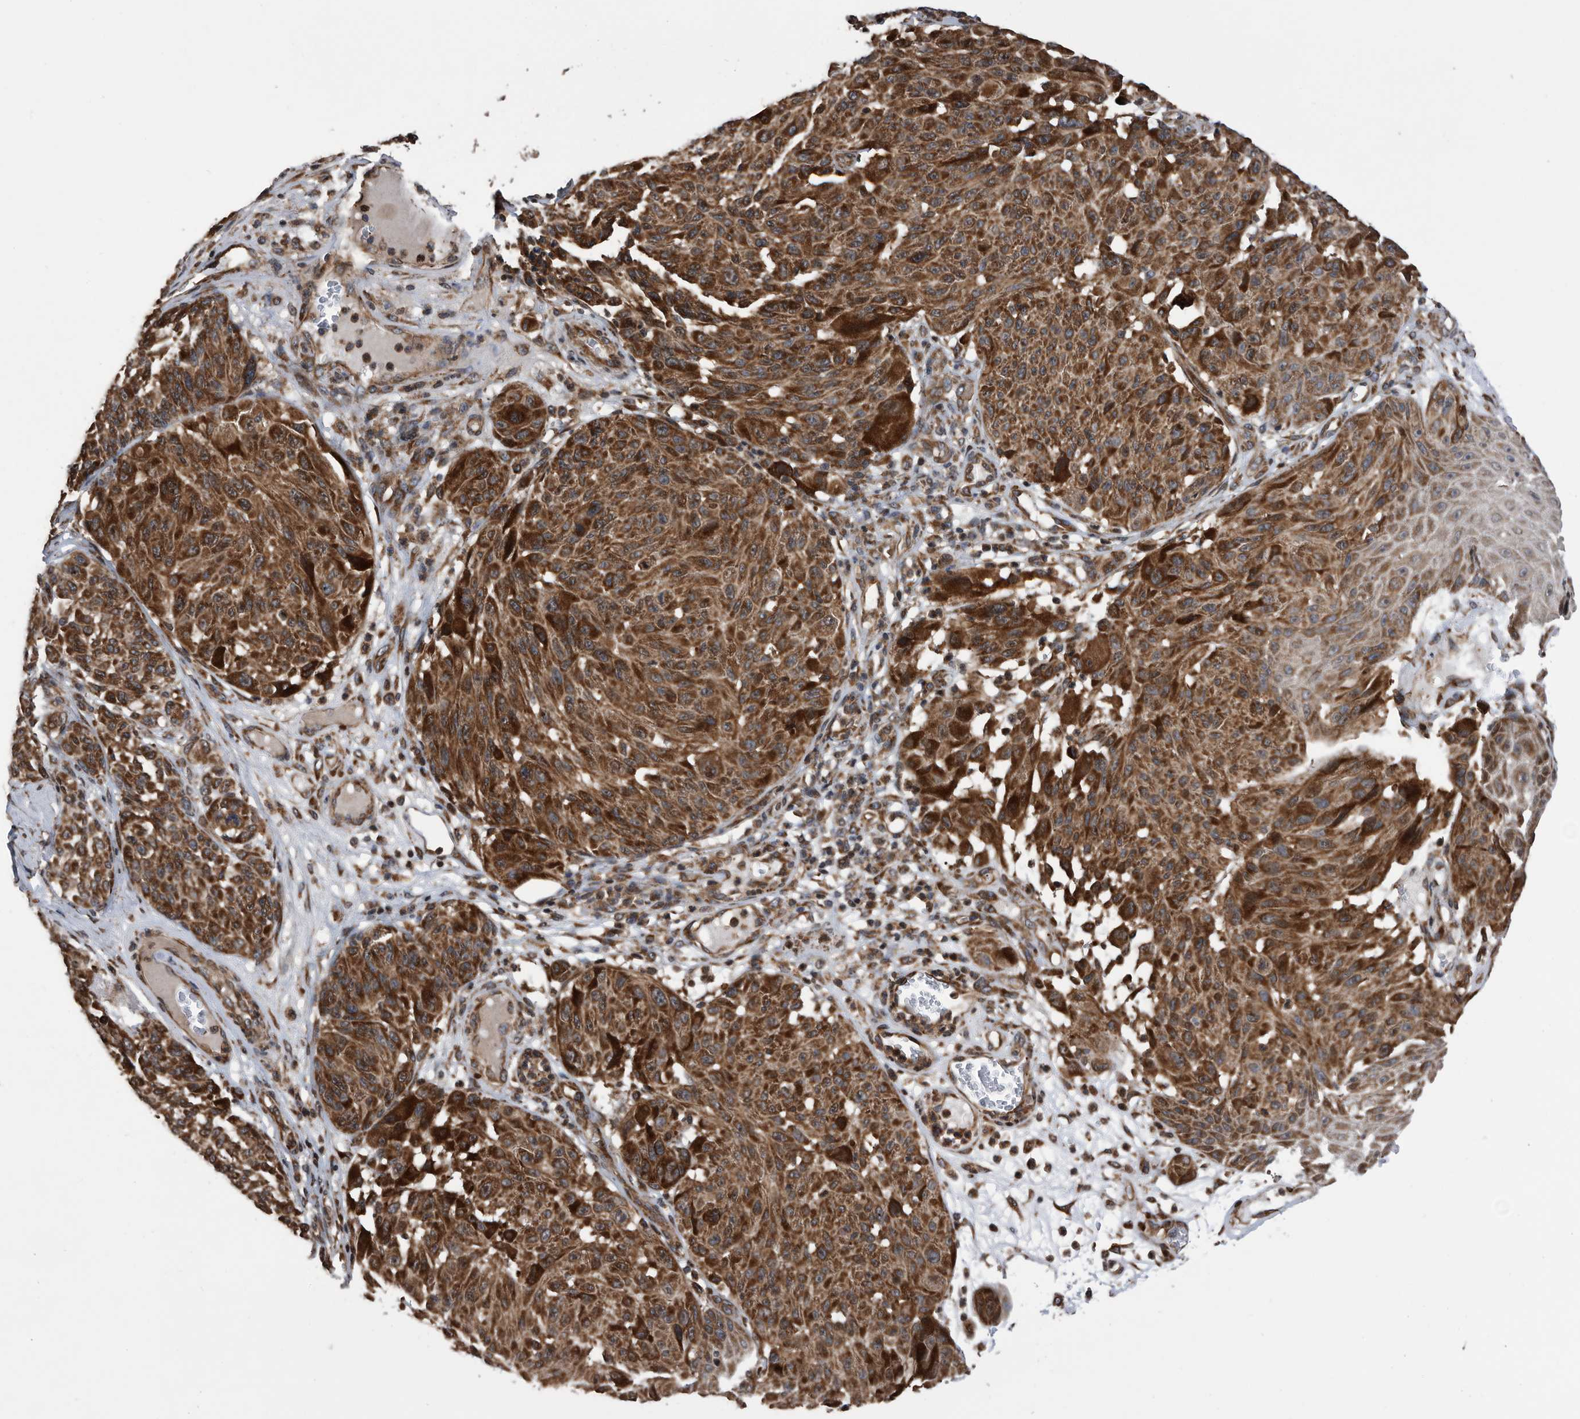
{"staining": {"intensity": "strong", "quantity": ">75%", "location": "cytoplasmic/membranous"}, "tissue": "melanoma", "cell_type": "Tumor cells", "image_type": "cancer", "snomed": [{"axis": "morphology", "description": "Malignant melanoma, NOS"}, {"axis": "topography", "description": "Skin"}], "caption": "Tumor cells display high levels of strong cytoplasmic/membranous expression in approximately >75% of cells in malignant melanoma.", "gene": "SERINC2", "patient": {"sex": "male", "age": 83}}